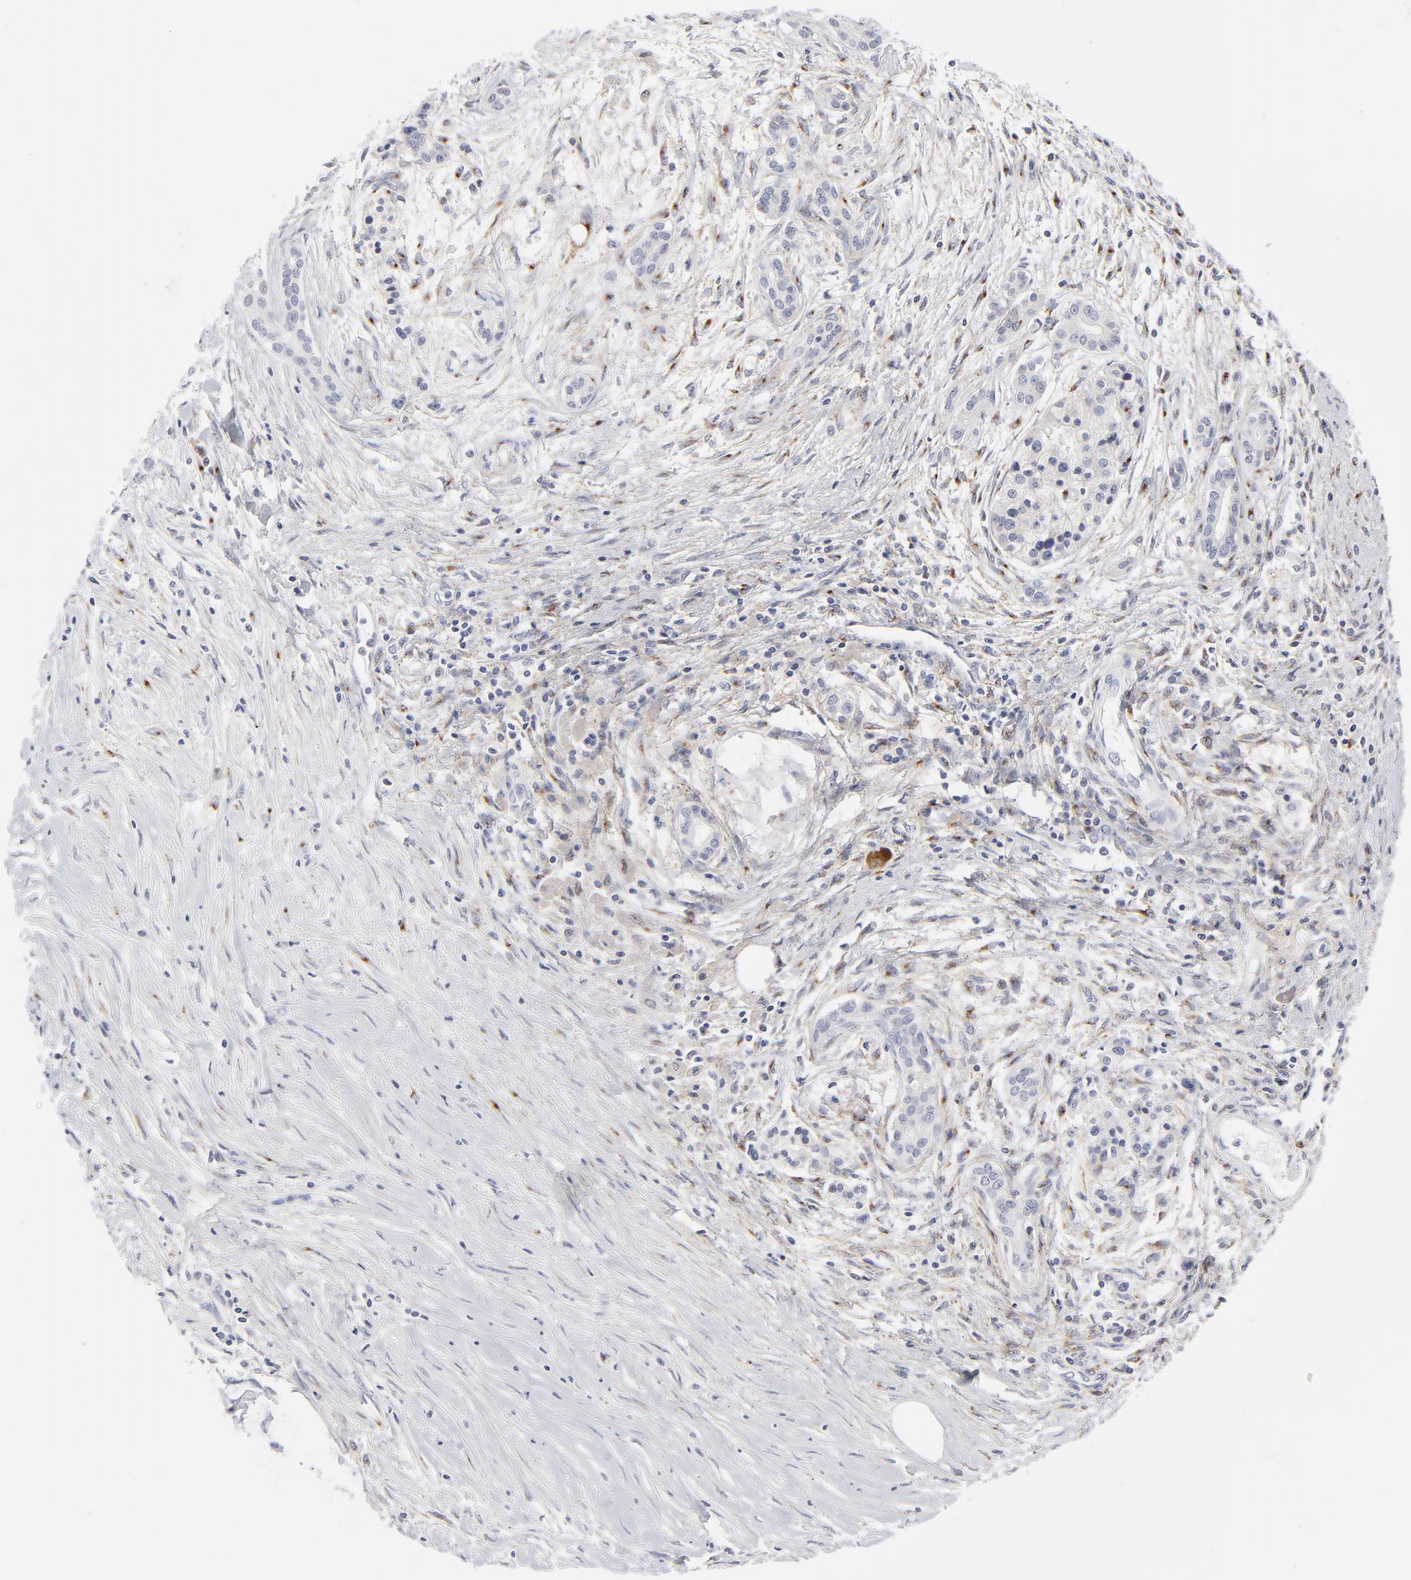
{"staining": {"intensity": "negative", "quantity": "none", "location": "none"}, "tissue": "pancreatic cancer", "cell_type": "Tumor cells", "image_type": "cancer", "snomed": [{"axis": "morphology", "description": "Adenocarcinoma, NOS"}, {"axis": "topography", "description": "Pancreas"}], "caption": "Immunohistochemical staining of adenocarcinoma (pancreatic) displays no significant staining in tumor cells.", "gene": "AURKA", "patient": {"sex": "female", "age": 59}}